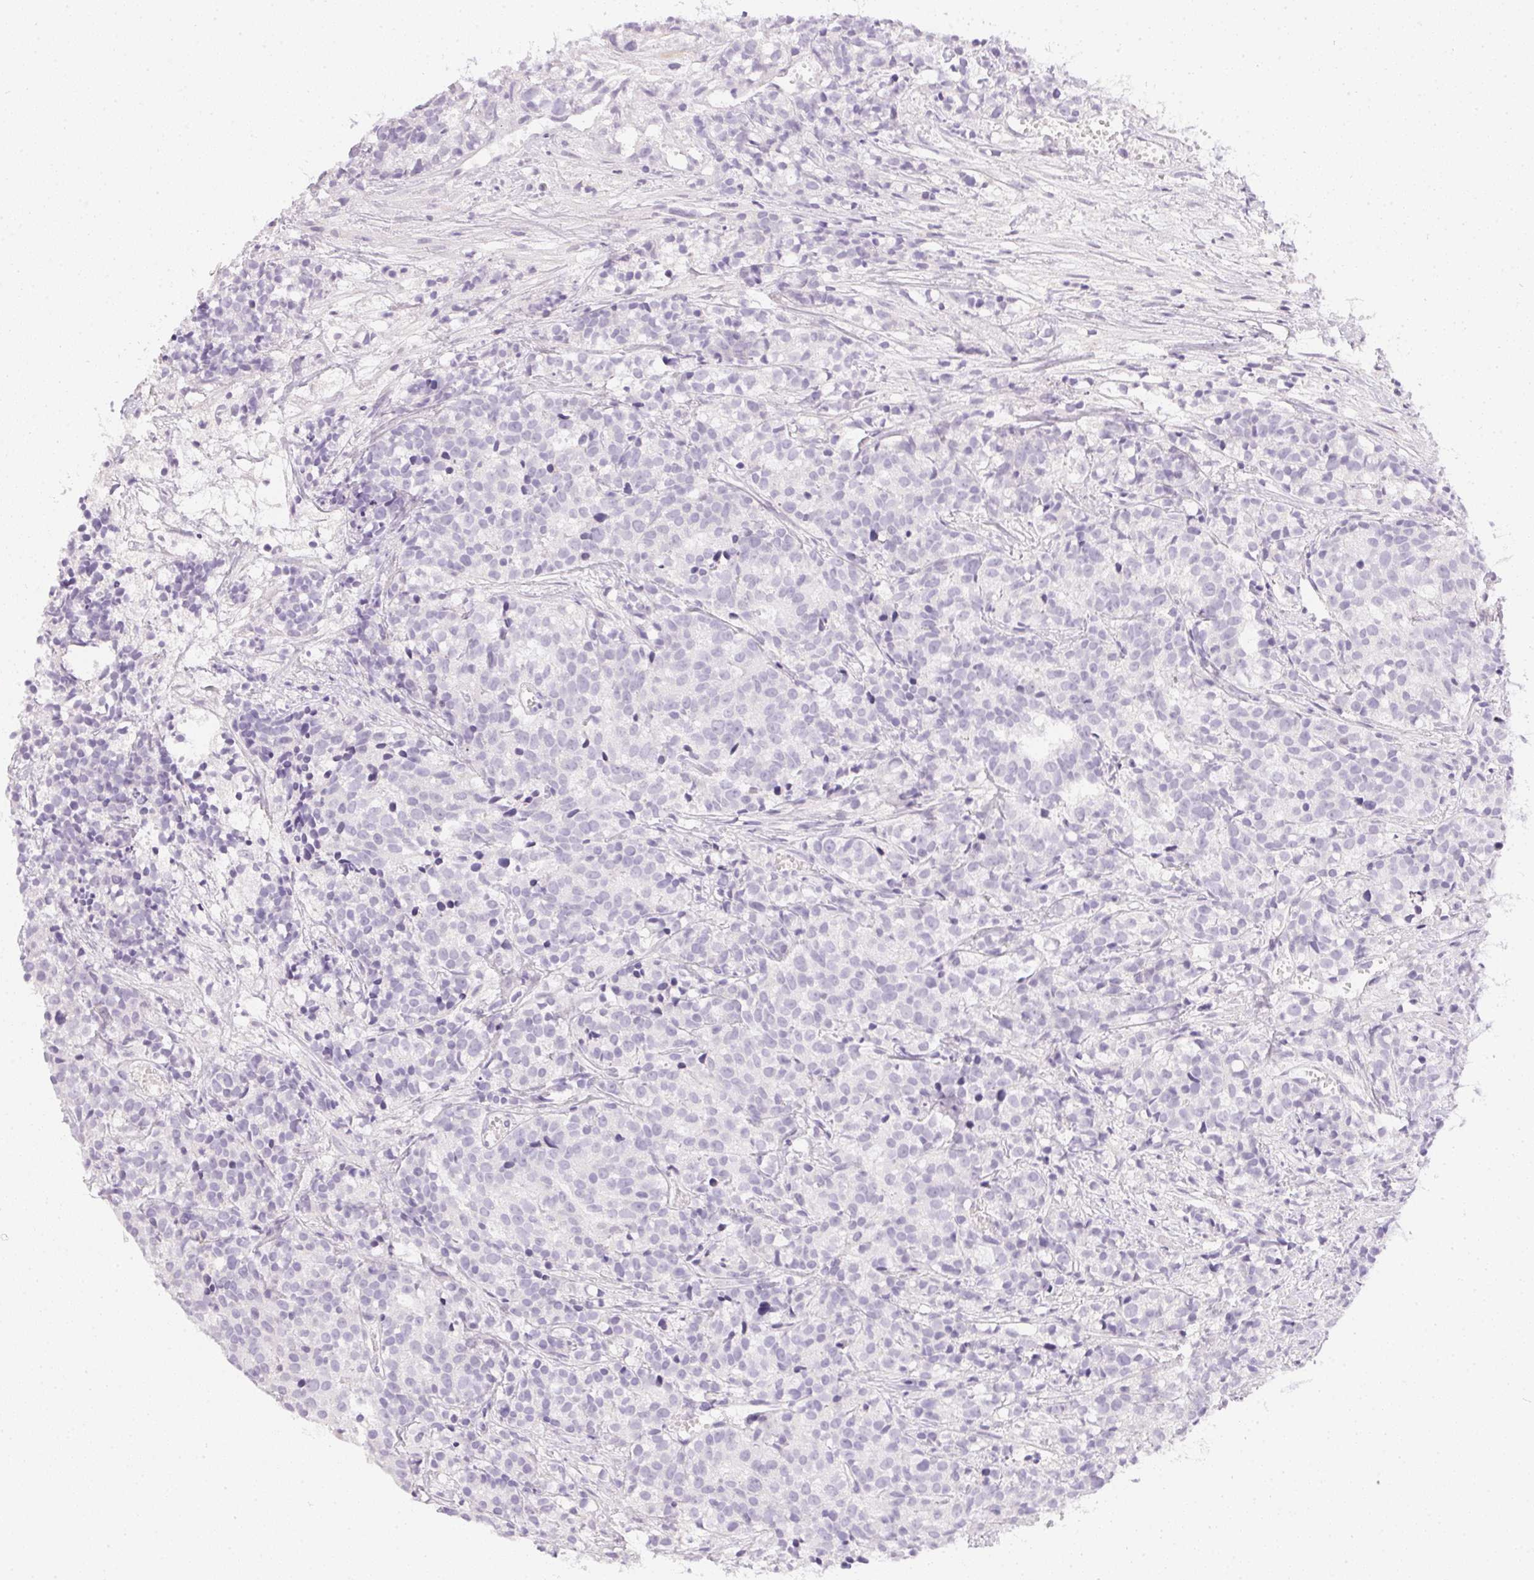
{"staining": {"intensity": "negative", "quantity": "none", "location": "none"}, "tissue": "prostate cancer", "cell_type": "Tumor cells", "image_type": "cancer", "snomed": [{"axis": "morphology", "description": "Adenocarcinoma, High grade"}, {"axis": "topography", "description": "Prostate"}], "caption": "Micrograph shows no protein staining in tumor cells of prostate adenocarcinoma (high-grade) tissue. (Immunohistochemistry (ihc), brightfield microscopy, high magnification).", "gene": "PPY", "patient": {"sex": "male", "age": 58}}